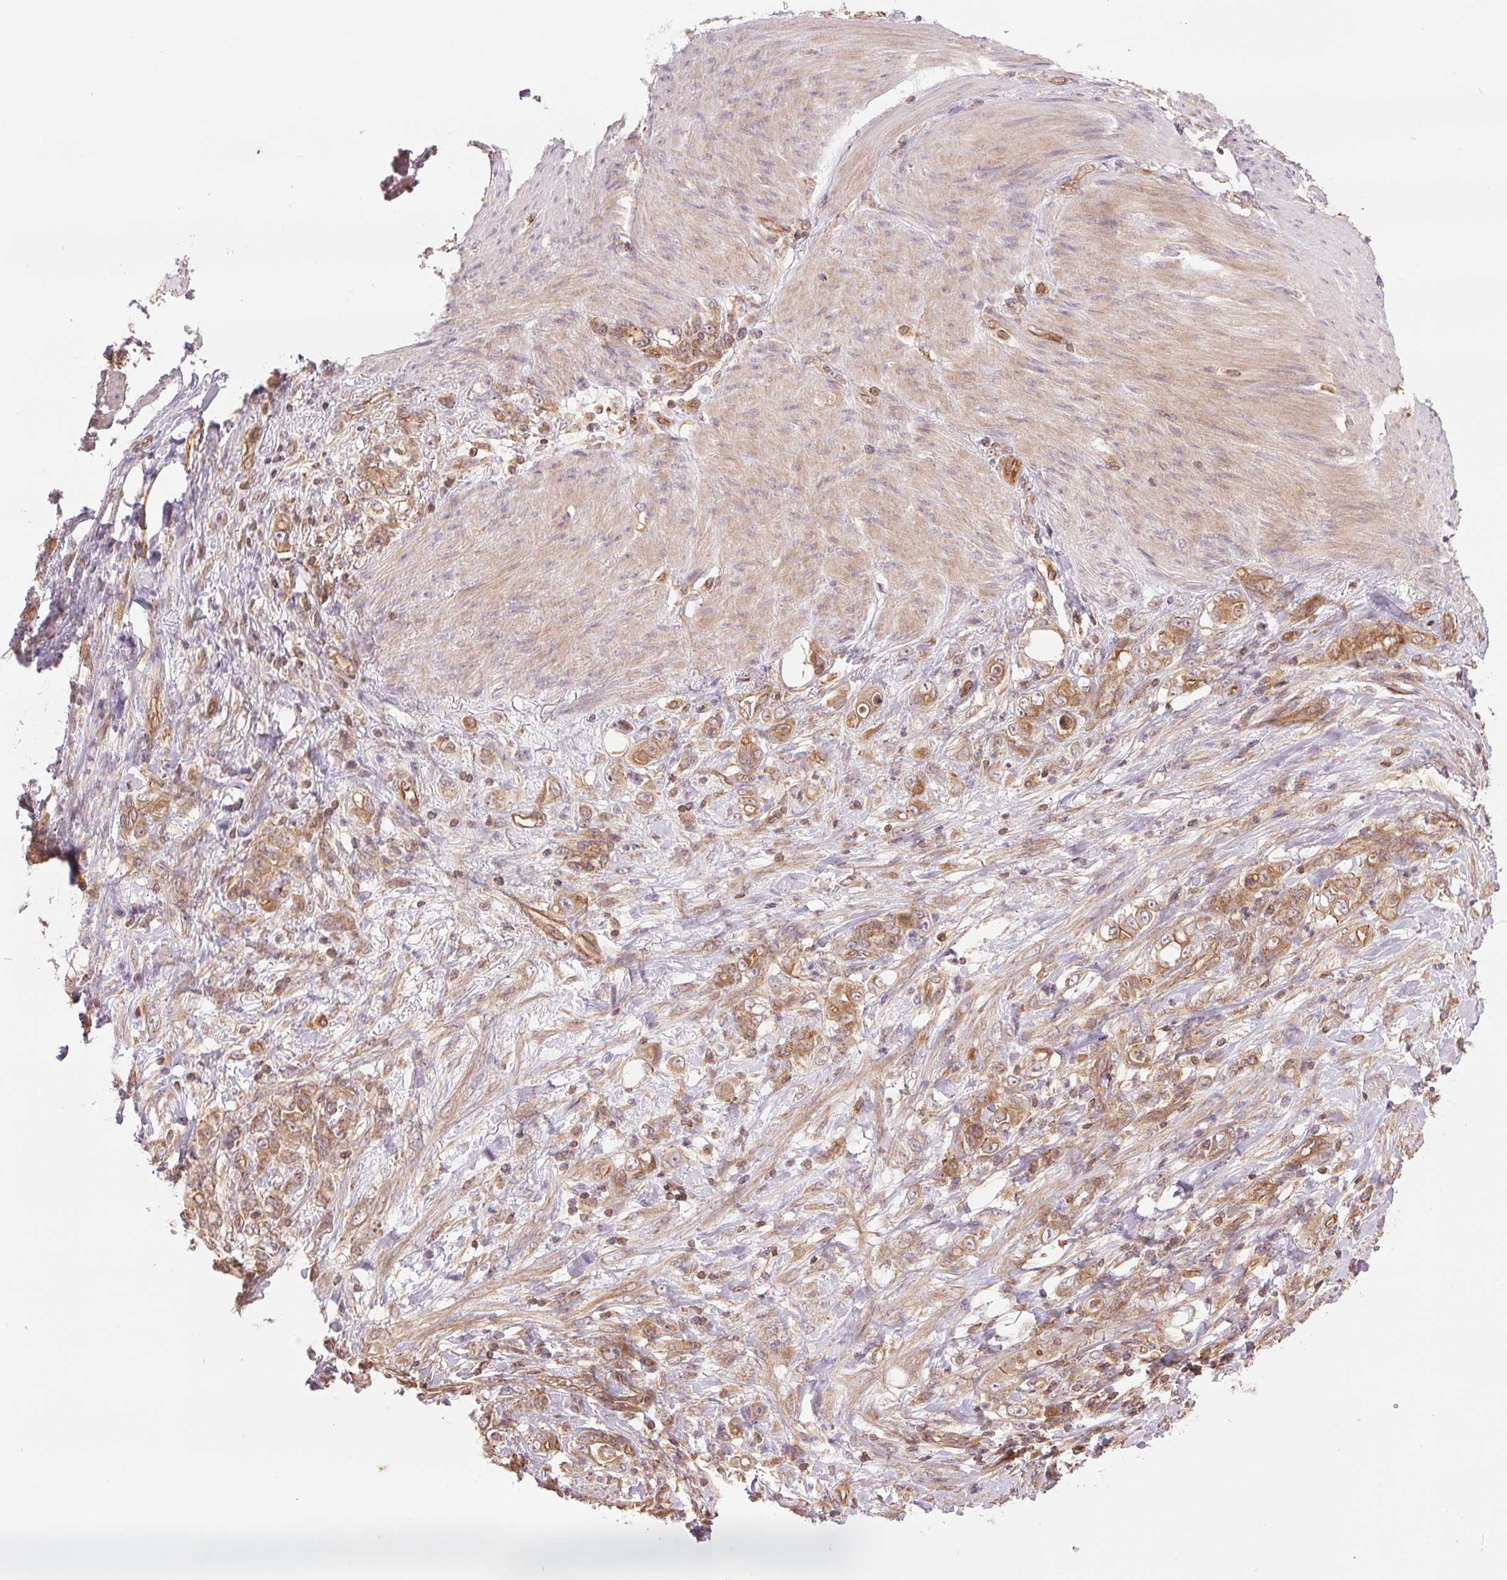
{"staining": {"intensity": "moderate", "quantity": ">75%", "location": "cytoplasmic/membranous"}, "tissue": "stomach cancer", "cell_type": "Tumor cells", "image_type": "cancer", "snomed": [{"axis": "morphology", "description": "Adenocarcinoma, NOS"}, {"axis": "topography", "description": "Stomach"}], "caption": "Moderate cytoplasmic/membranous positivity is identified in about >75% of tumor cells in stomach cancer (adenocarcinoma).", "gene": "STARD7", "patient": {"sex": "female", "age": 79}}